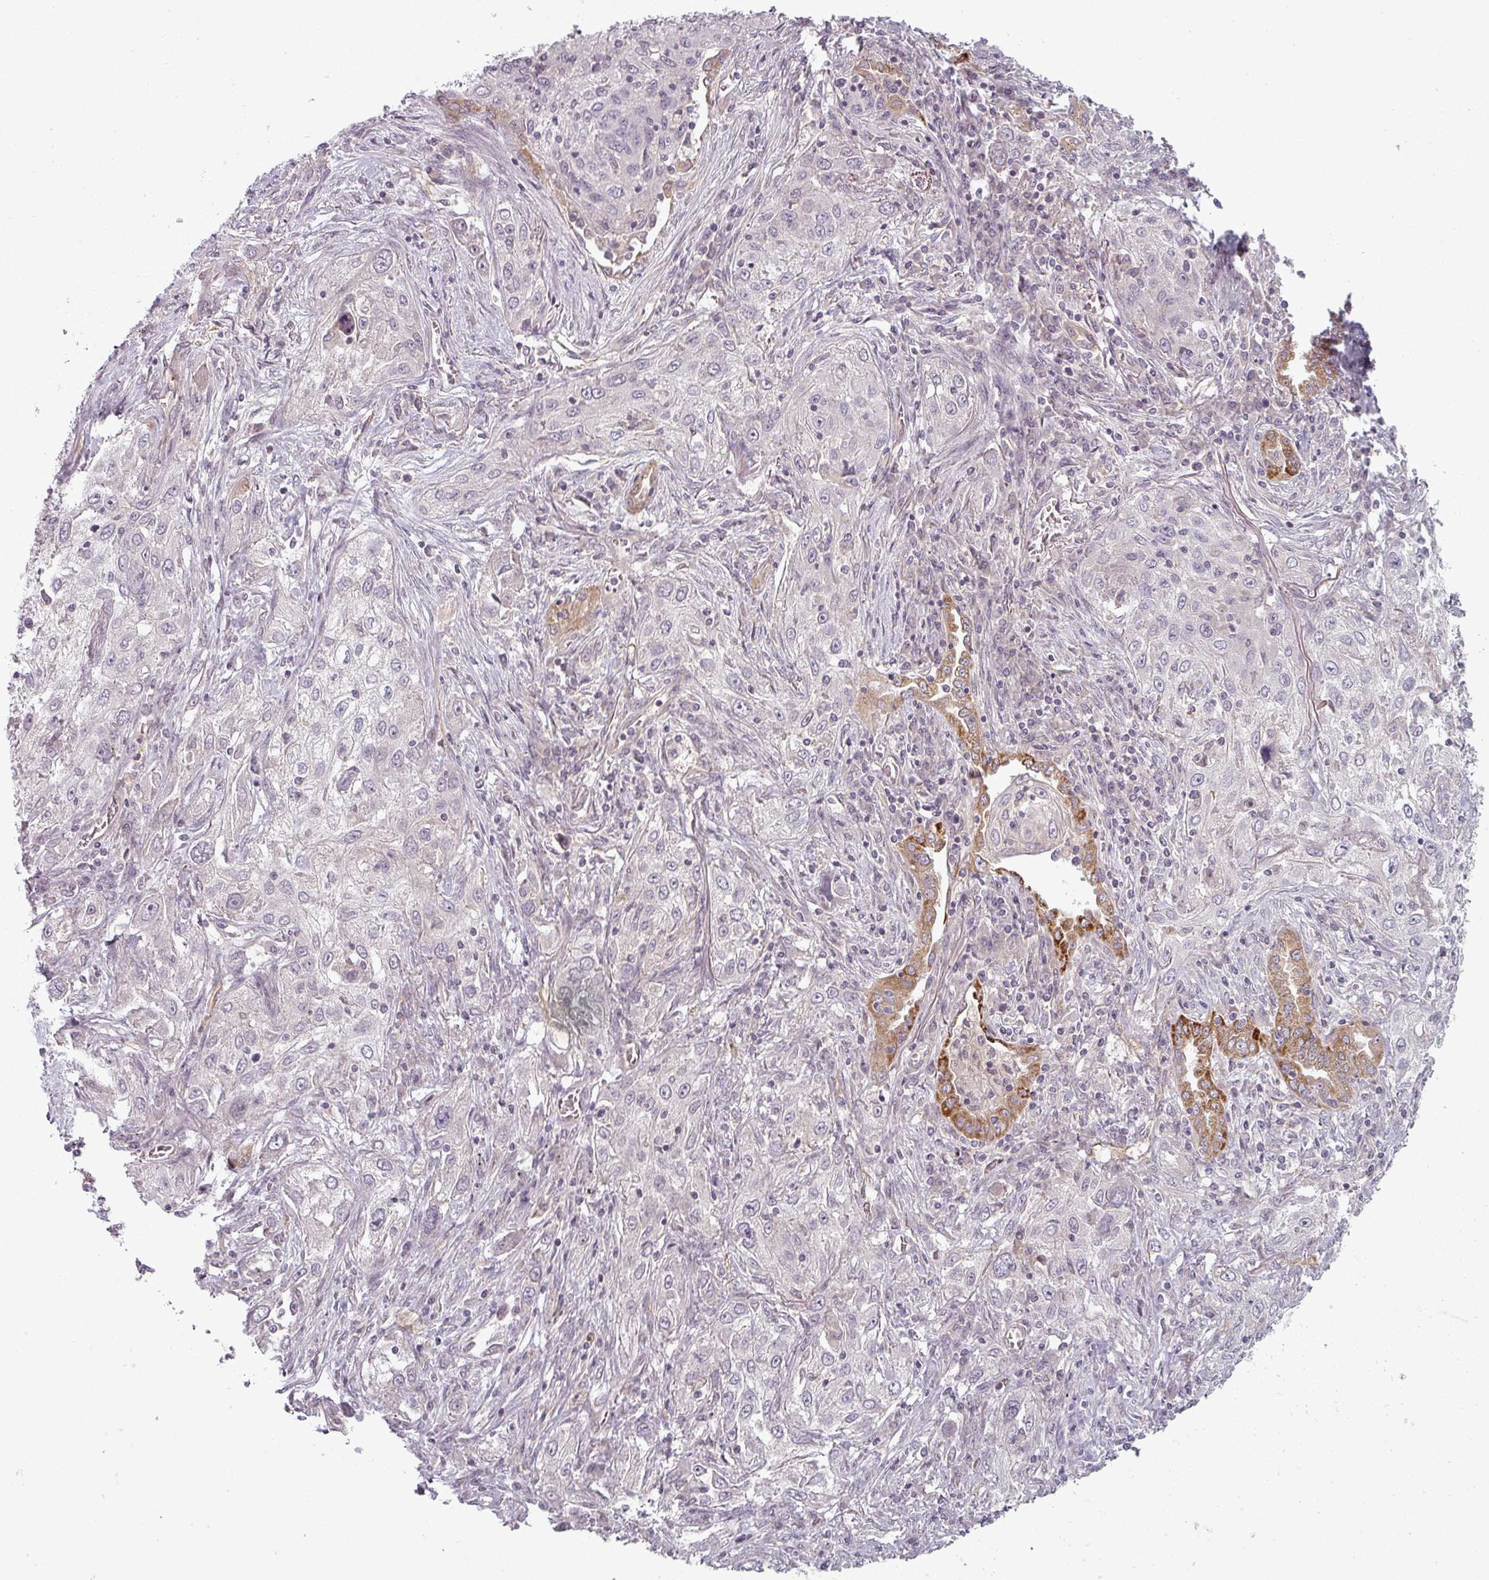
{"staining": {"intensity": "negative", "quantity": "none", "location": "none"}, "tissue": "lung cancer", "cell_type": "Tumor cells", "image_type": "cancer", "snomed": [{"axis": "morphology", "description": "Squamous cell carcinoma, NOS"}, {"axis": "topography", "description": "Lung"}], "caption": "This is an immunohistochemistry photomicrograph of lung cancer (squamous cell carcinoma). There is no expression in tumor cells.", "gene": "SLC16A9", "patient": {"sex": "female", "age": 69}}